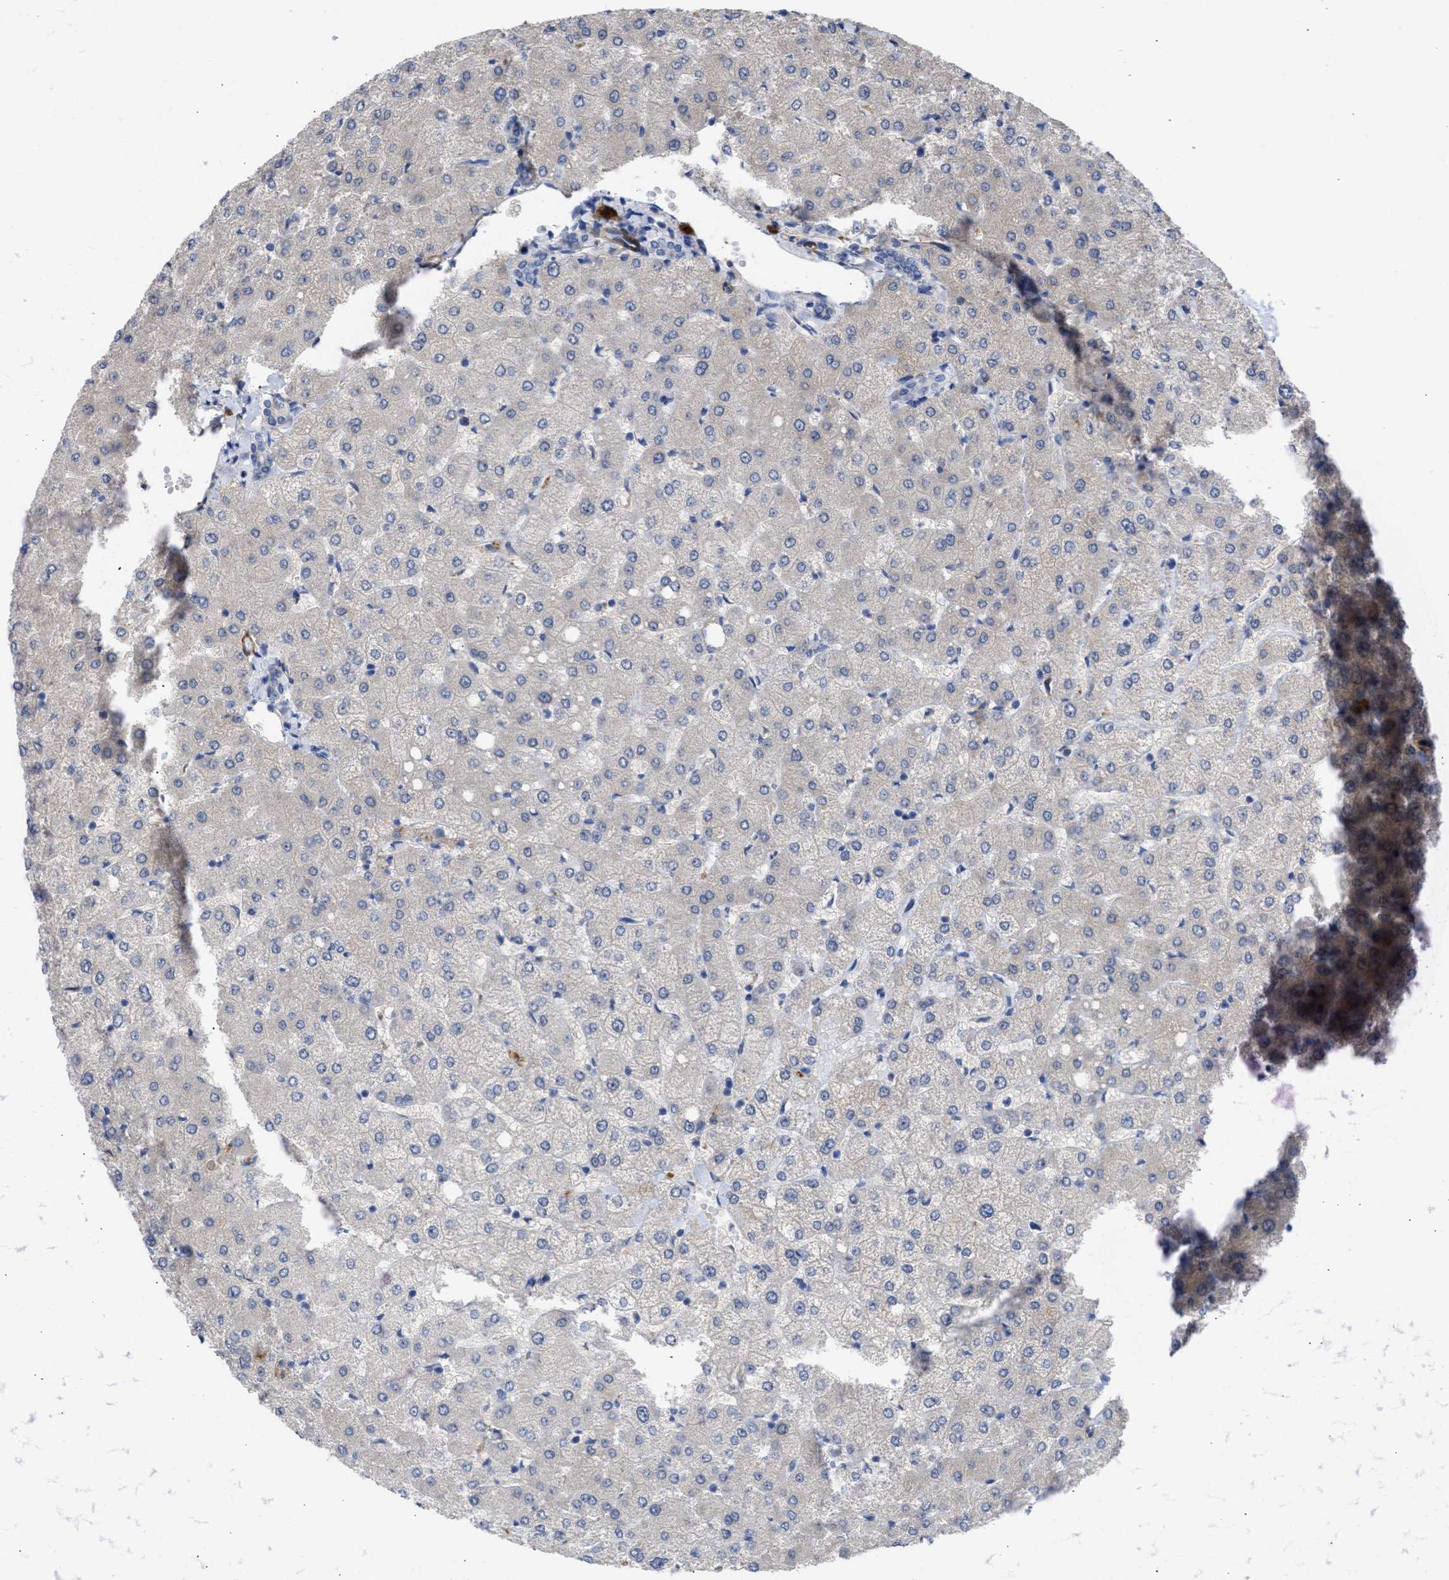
{"staining": {"intensity": "weak", "quantity": "<25%", "location": "cytoplasmic/membranous"}, "tissue": "liver", "cell_type": "Cholangiocytes", "image_type": "normal", "snomed": [{"axis": "morphology", "description": "Normal tissue, NOS"}, {"axis": "topography", "description": "Liver"}], "caption": "IHC histopathology image of normal liver stained for a protein (brown), which shows no staining in cholangiocytes.", "gene": "ARHGEF4", "patient": {"sex": "female", "age": 54}}